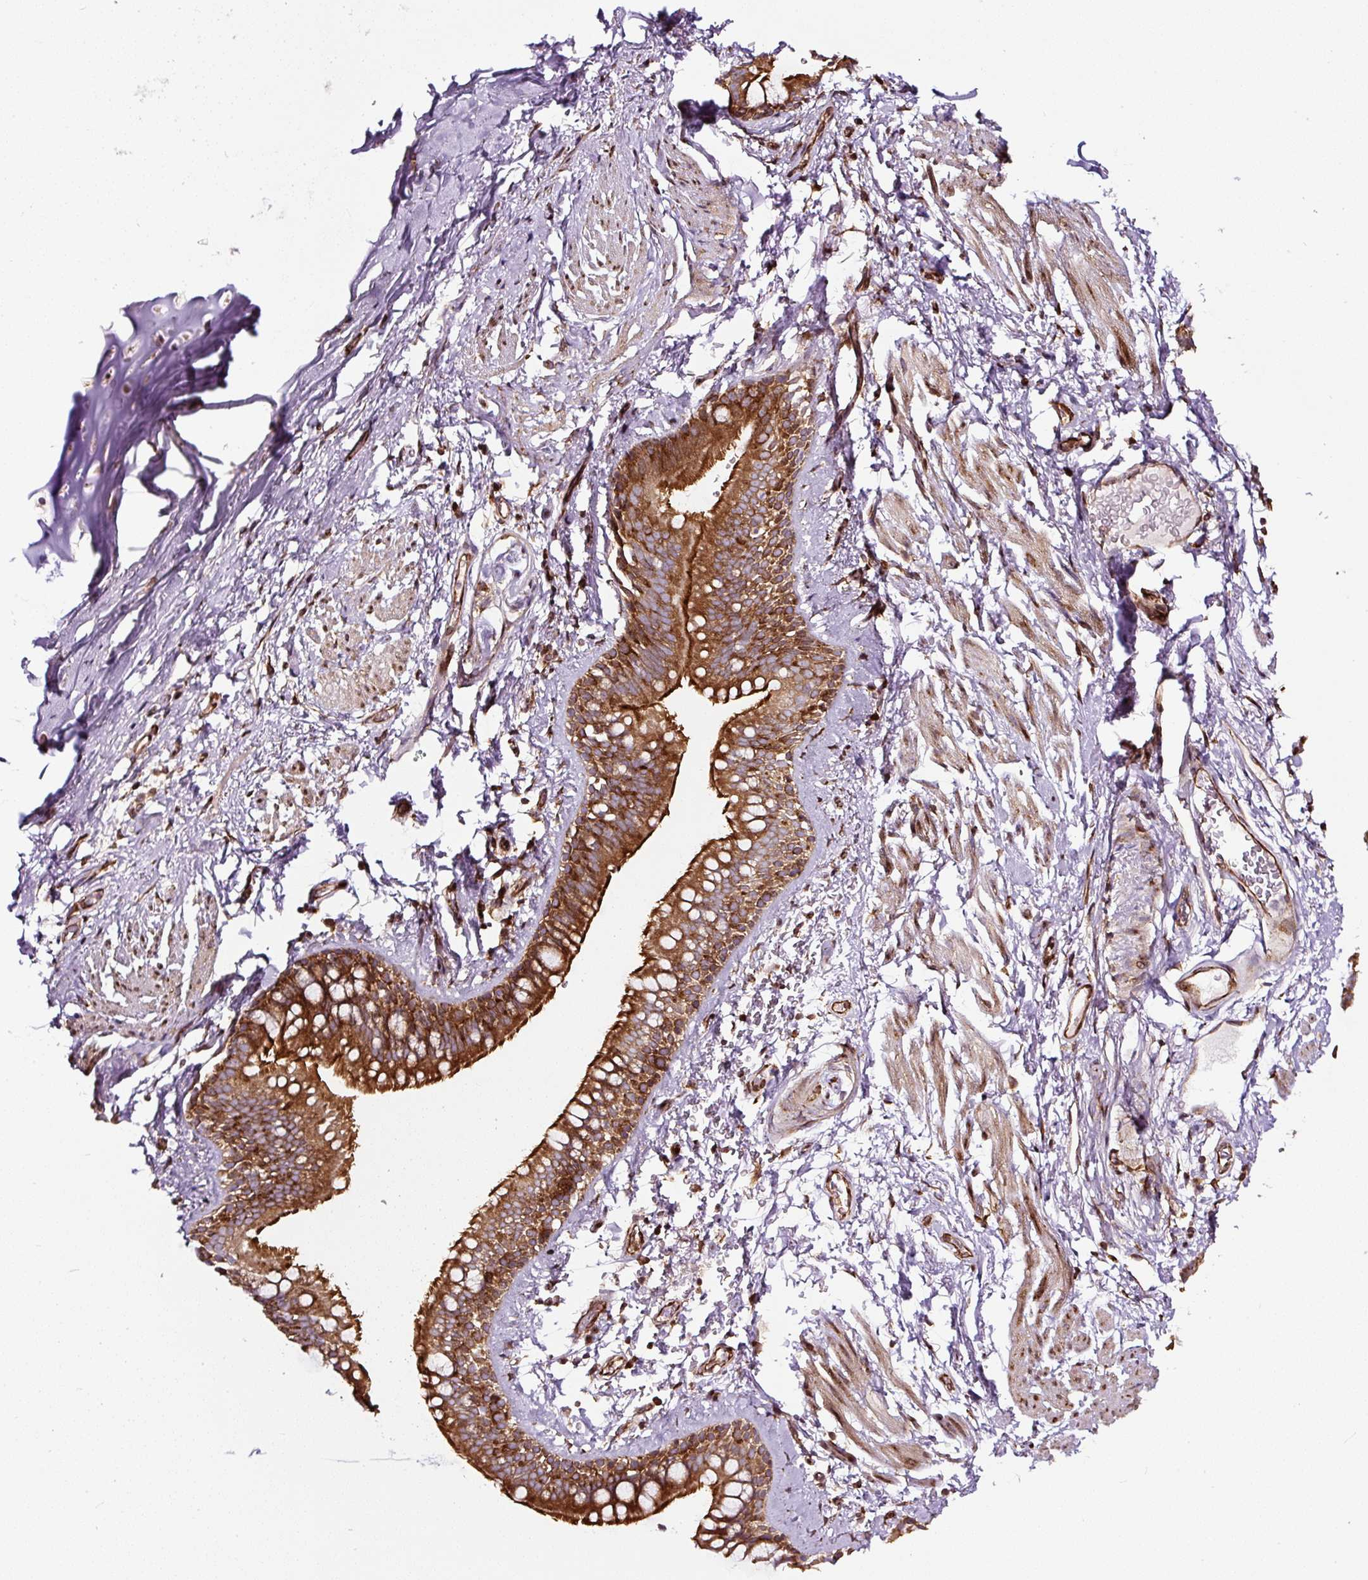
{"staining": {"intensity": "negative", "quantity": "none", "location": "none"}, "tissue": "soft tissue", "cell_type": "Chondrocytes", "image_type": "normal", "snomed": [{"axis": "morphology", "description": "Normal tissue, NOS"}, {"axis": "morphology", "description": "Squamous cell carcinoma, NOS"}, {"axis": "topography", "description": "Bronchus"}, {"axis": "topography", "description": "Lung"}], "caption": "This micrograph is of benign soft tissue stained with IHC to label a protein in brown with the nuclei are counter-stained blue. There is no staining in chondrocytes.", "gene": "KDM4E", "patient": {"sex": "female", "age": 70}}